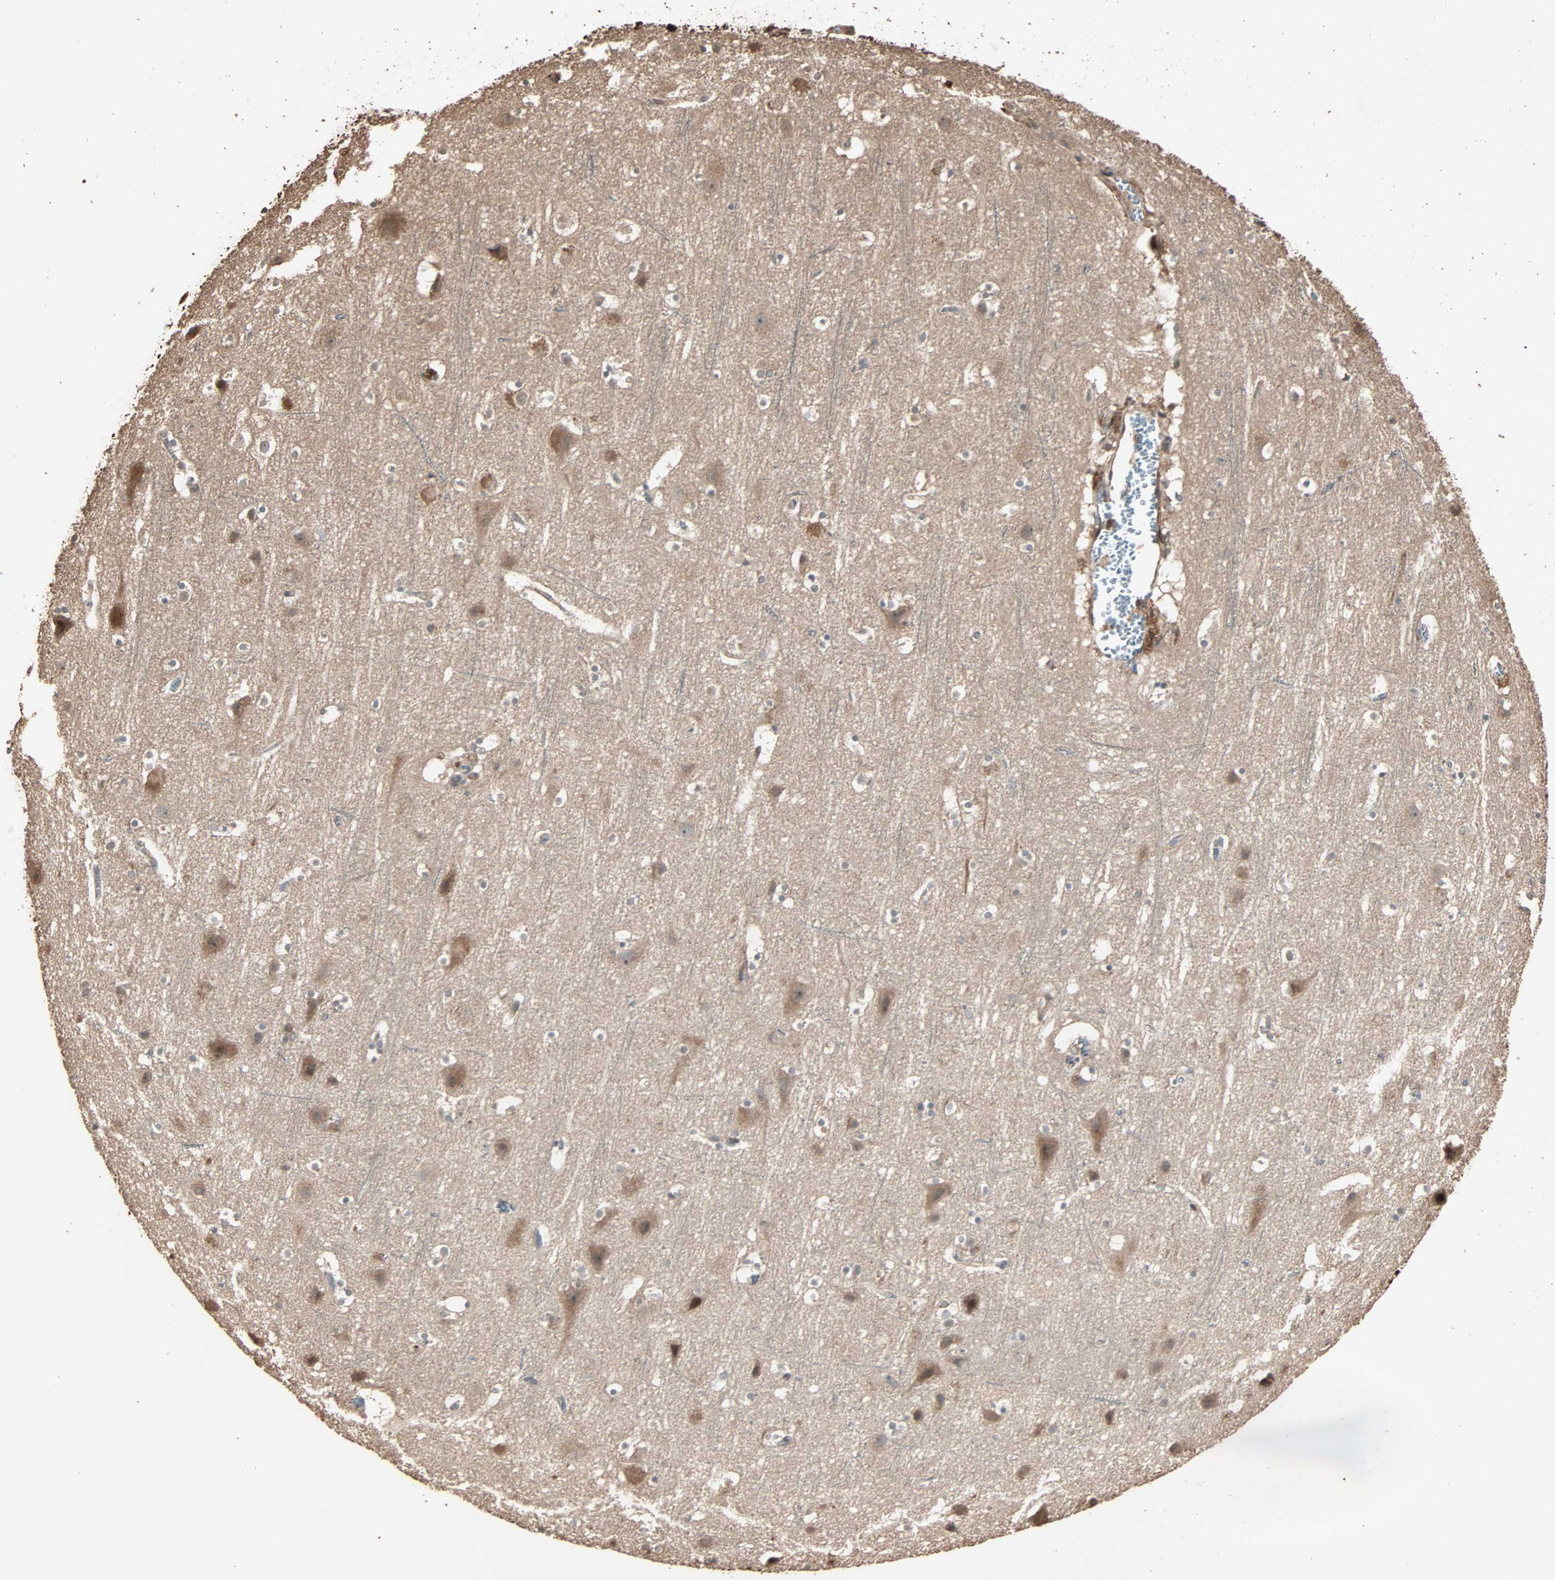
{"staining": {"intensity": "weak", "quantity": ">75%", "location": "cytoplasmic/membranous"}, "tissue": "cerebral cortex", "cell_type": "Endothelial cells", "image_type": "normal", "snomed": [{"axis": "morphology", "description": "Normal tissue, NOS"}, {"axis": "topography", "description": "Cerebral cortex"}], "caption": "Immunohistochemical staining of normal human cerebral cortex displays weak cytoplasmic/membranous protein expression in approximately >75% of endothelial cells.", "gene": "CALCRL", "patient": {"sex": "male", "age": 45}}